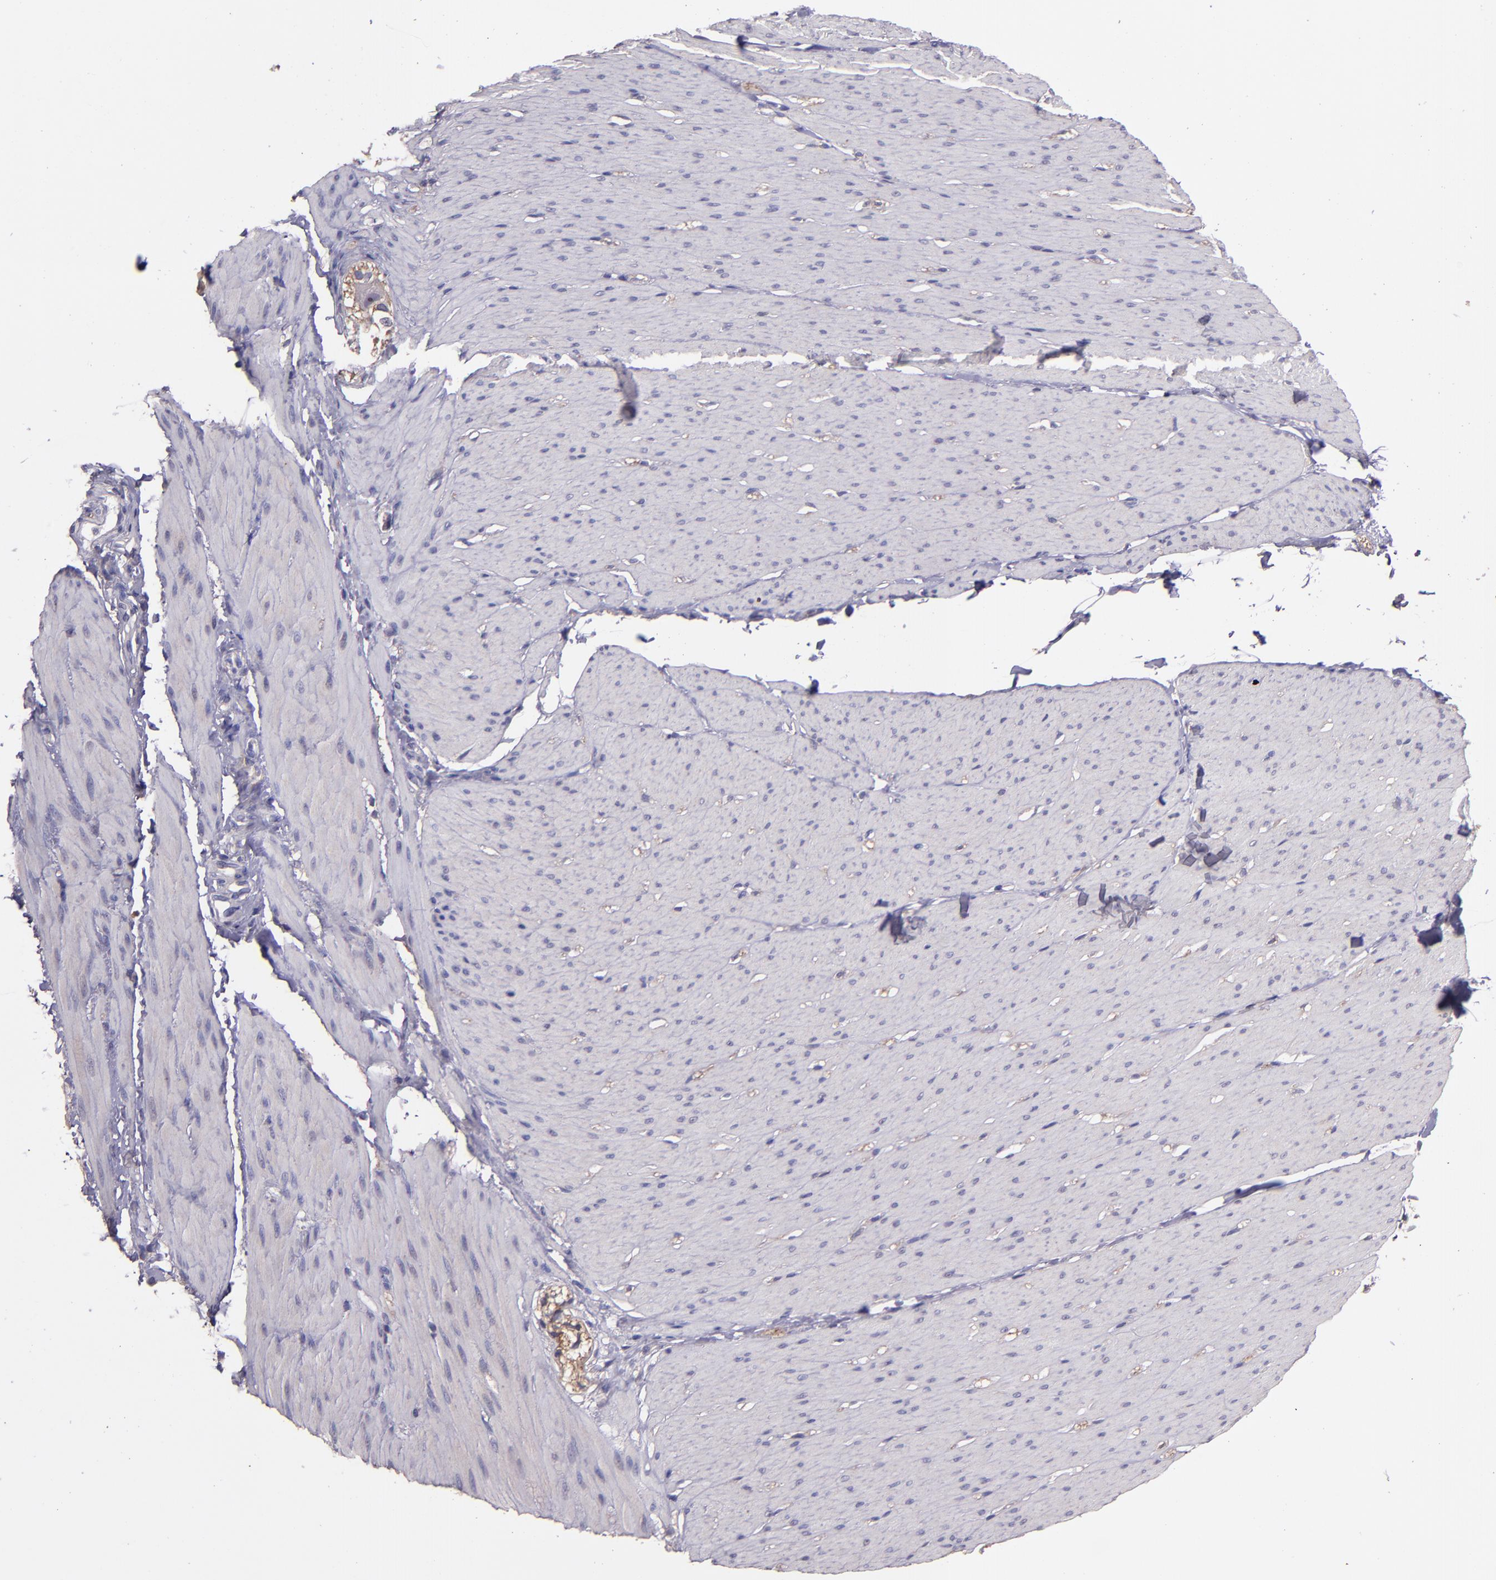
{"staining": {"intensity": "negative", "quantity": "none", "location": "none"}, "tissue": "smooth muscle", "cell_type": "Smooth muscle cells", "image_type": "normal", "snomed": [{"axis": "morphology", "description": "Normal tissue, NOS"}, {"axis": "topography", "description": "Smooth muscle"}, {"axis": "topography", "description": "Colon"}], "caption": "An immunohistochemistry (IHC) photomicrograph of benign smooth muscle is shown. There is no staining in smooth muscle cells of smooth muscle.", "gene": "PAPPA", "patient": {"sex": "male", "age": 67}}